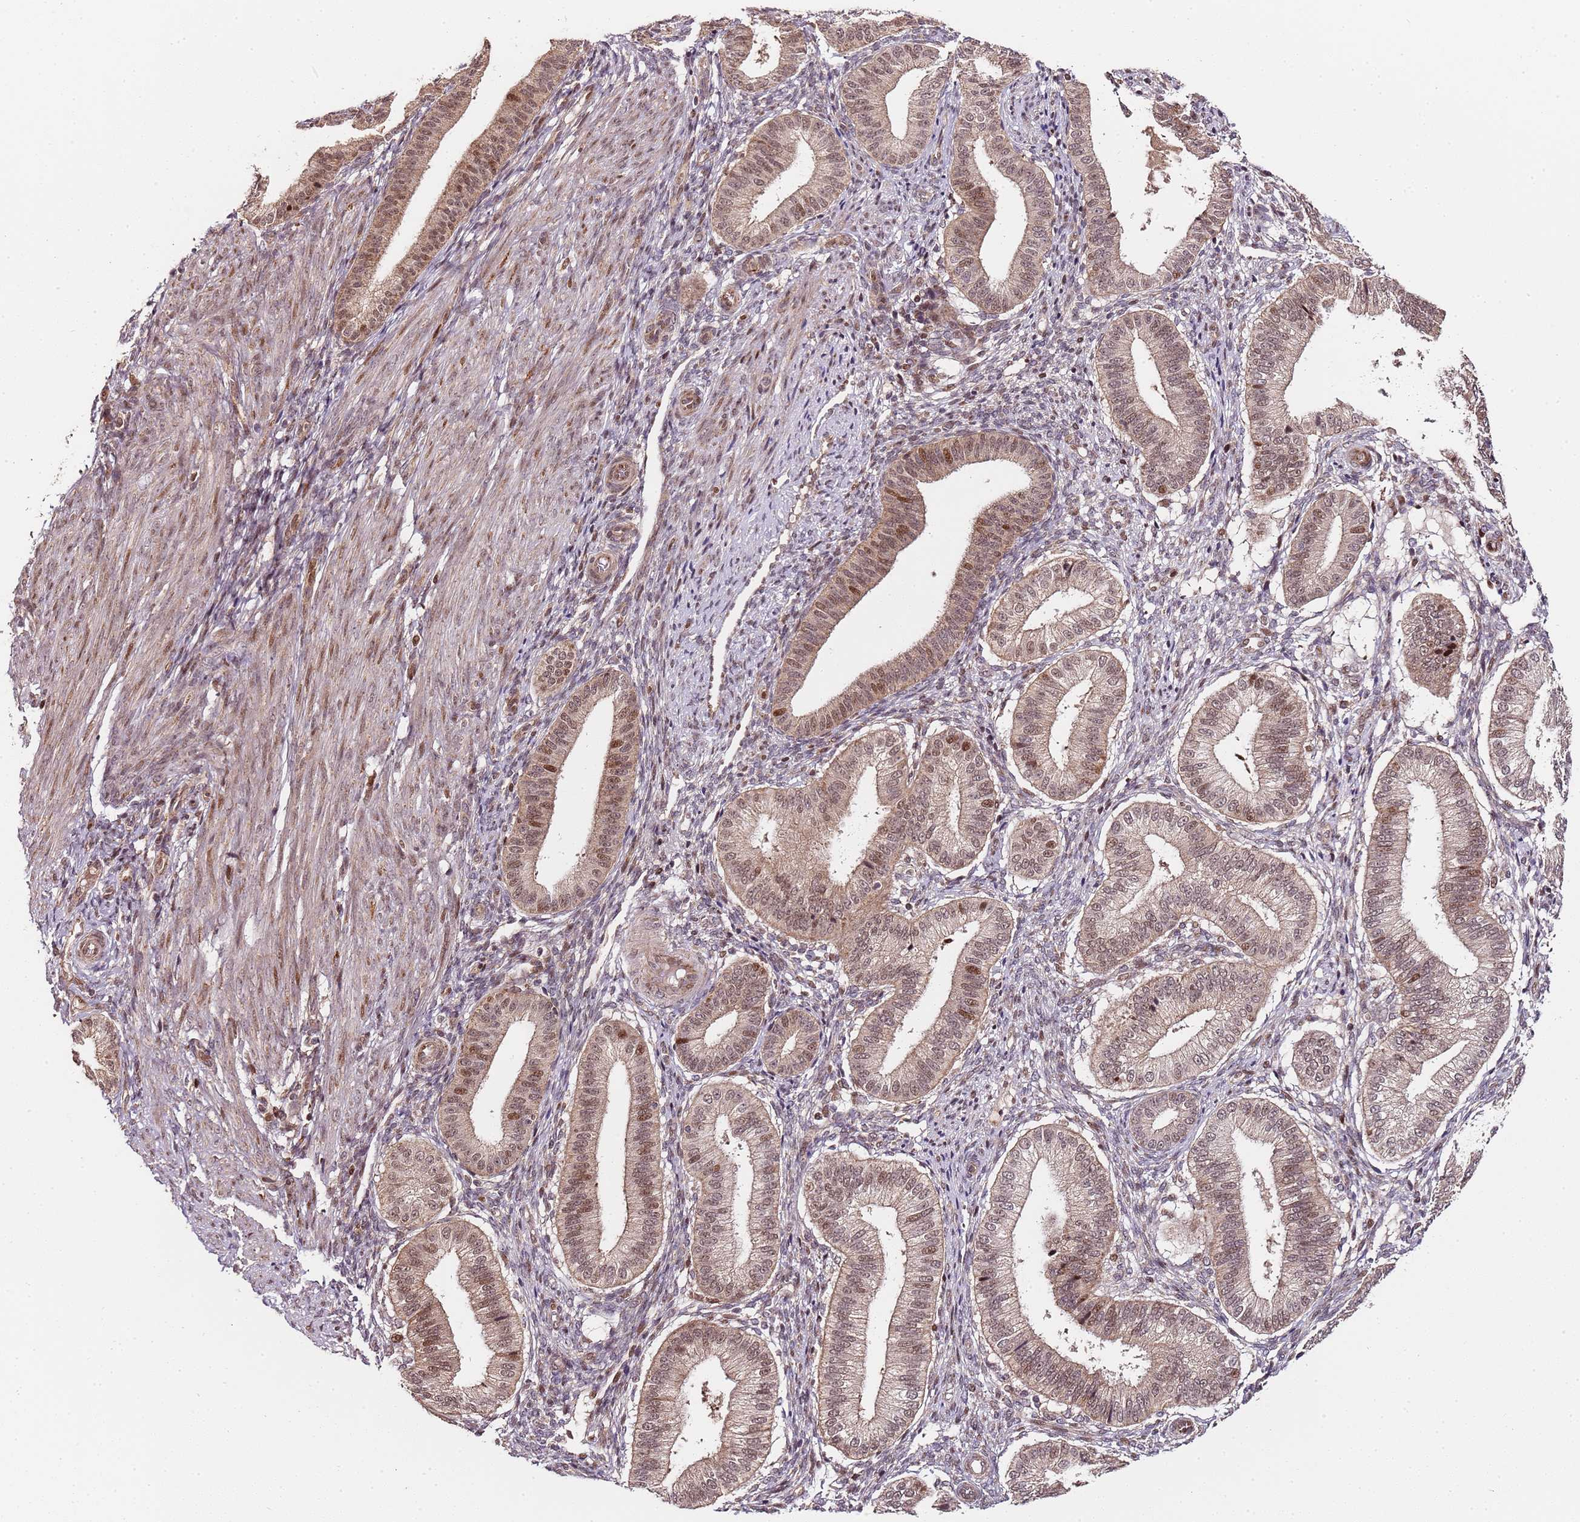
{"staining": {"intensity": "moderate", "quantity": ">75%", "location": "cytoplasmic/membranous"}, "tissue": "endometrium", "cell_type": "Cells in endometrial stroma", "image_type": "normal", "snomed": [{"axis": "morphology", "description": "Normal tissue, NOS"}, {"axis": "topography", "description": "Endometrium"}], "caption": "DAB immunohistochemical staining of benign endometrium shows moderate cytoplasmic/membranous protein positivity in approximately >75% of cells in endometrial stroma. The protein of interest is shown in brown color, while the nuclei are stained blue.", "gene": "EDC3", "patient": {"sex": "female", "age": 39}}